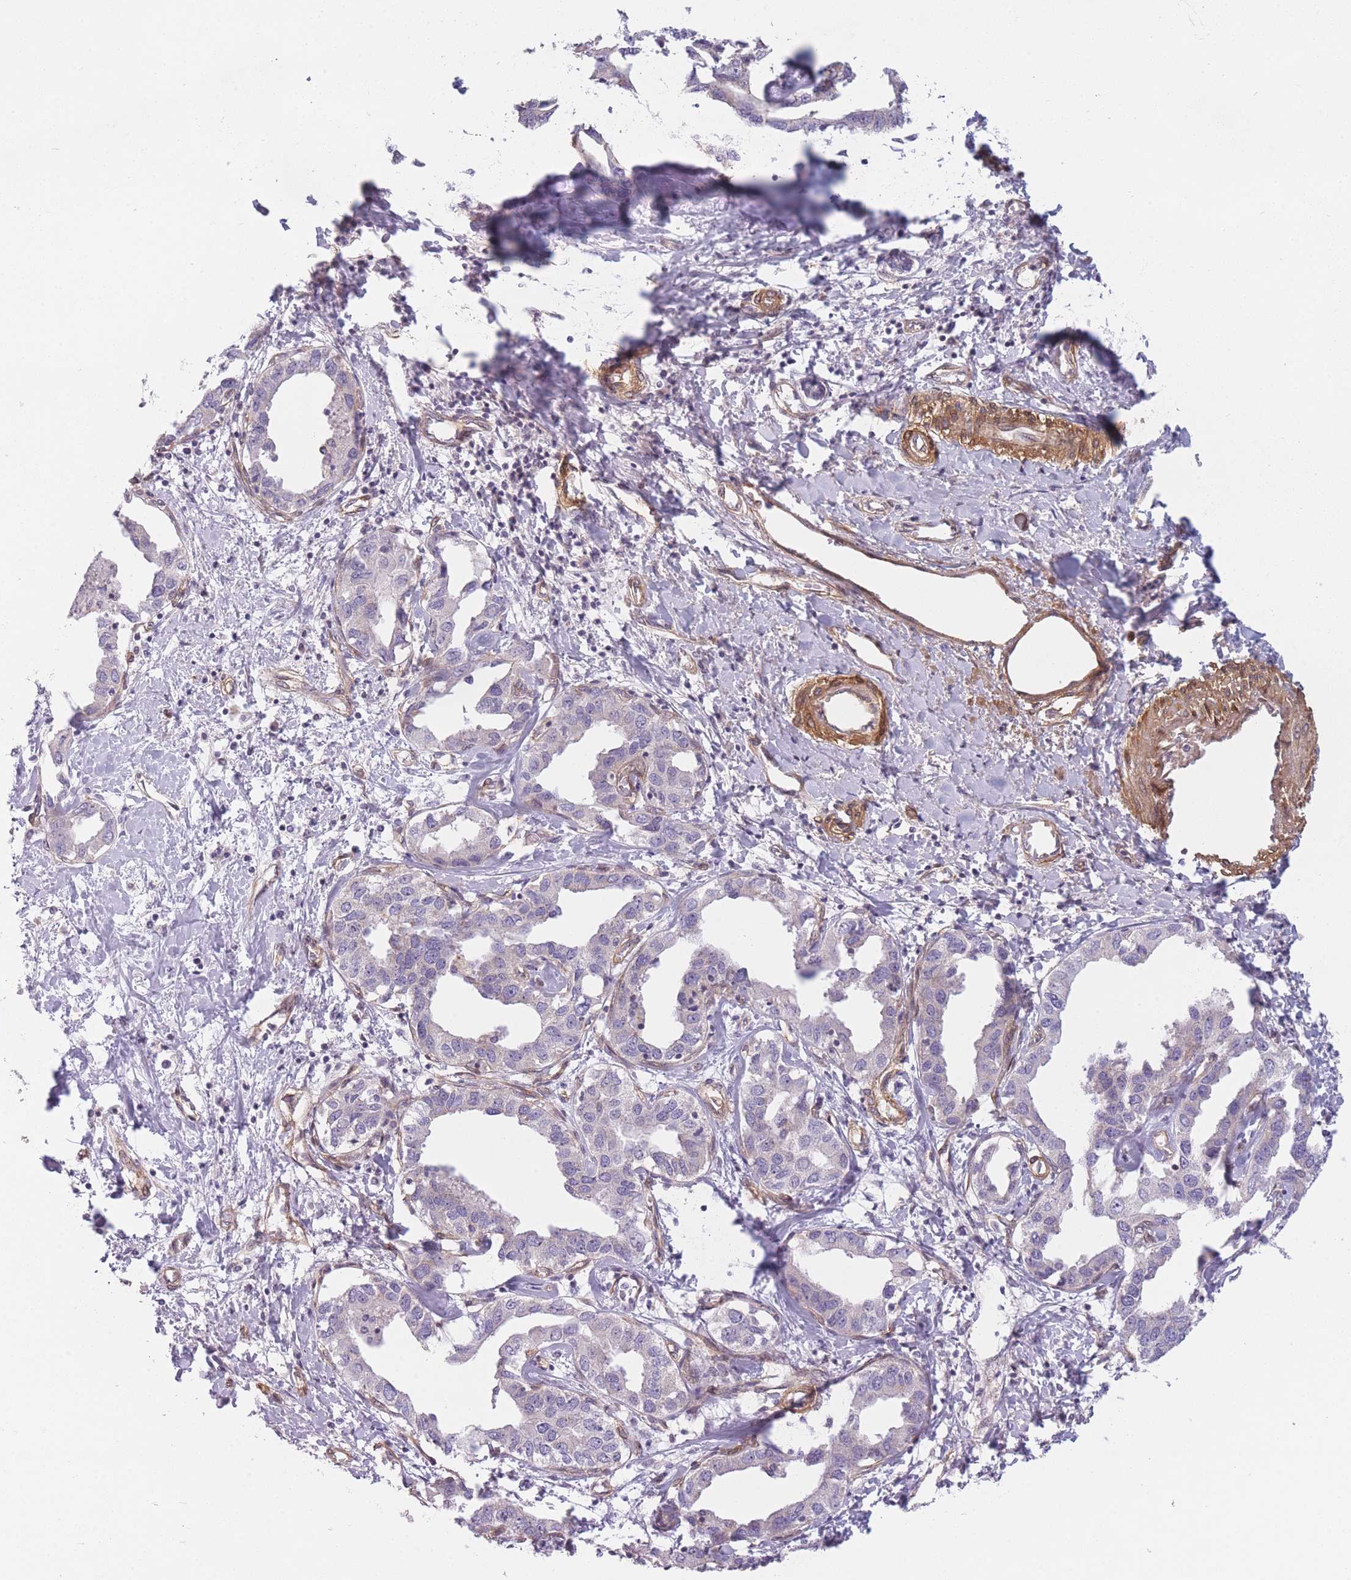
{"staining": {"intensity": "negative", "quantity": "none", "location": "none"}, "tissue": "liver cancer", "cell_type": "Tumor cells", "image_type": "cancer", "snomed": [{"axis": "morphology", "description": "Cholangiocarcinoma"}, {"axis": "topography", "description": "Liver"}], "caption": "Tumor cells are negative for brown protein staining in liver cholangiocarcinoma.", "gene": "SLC7A6", "patient": {"sex": "male", "age": 59}}